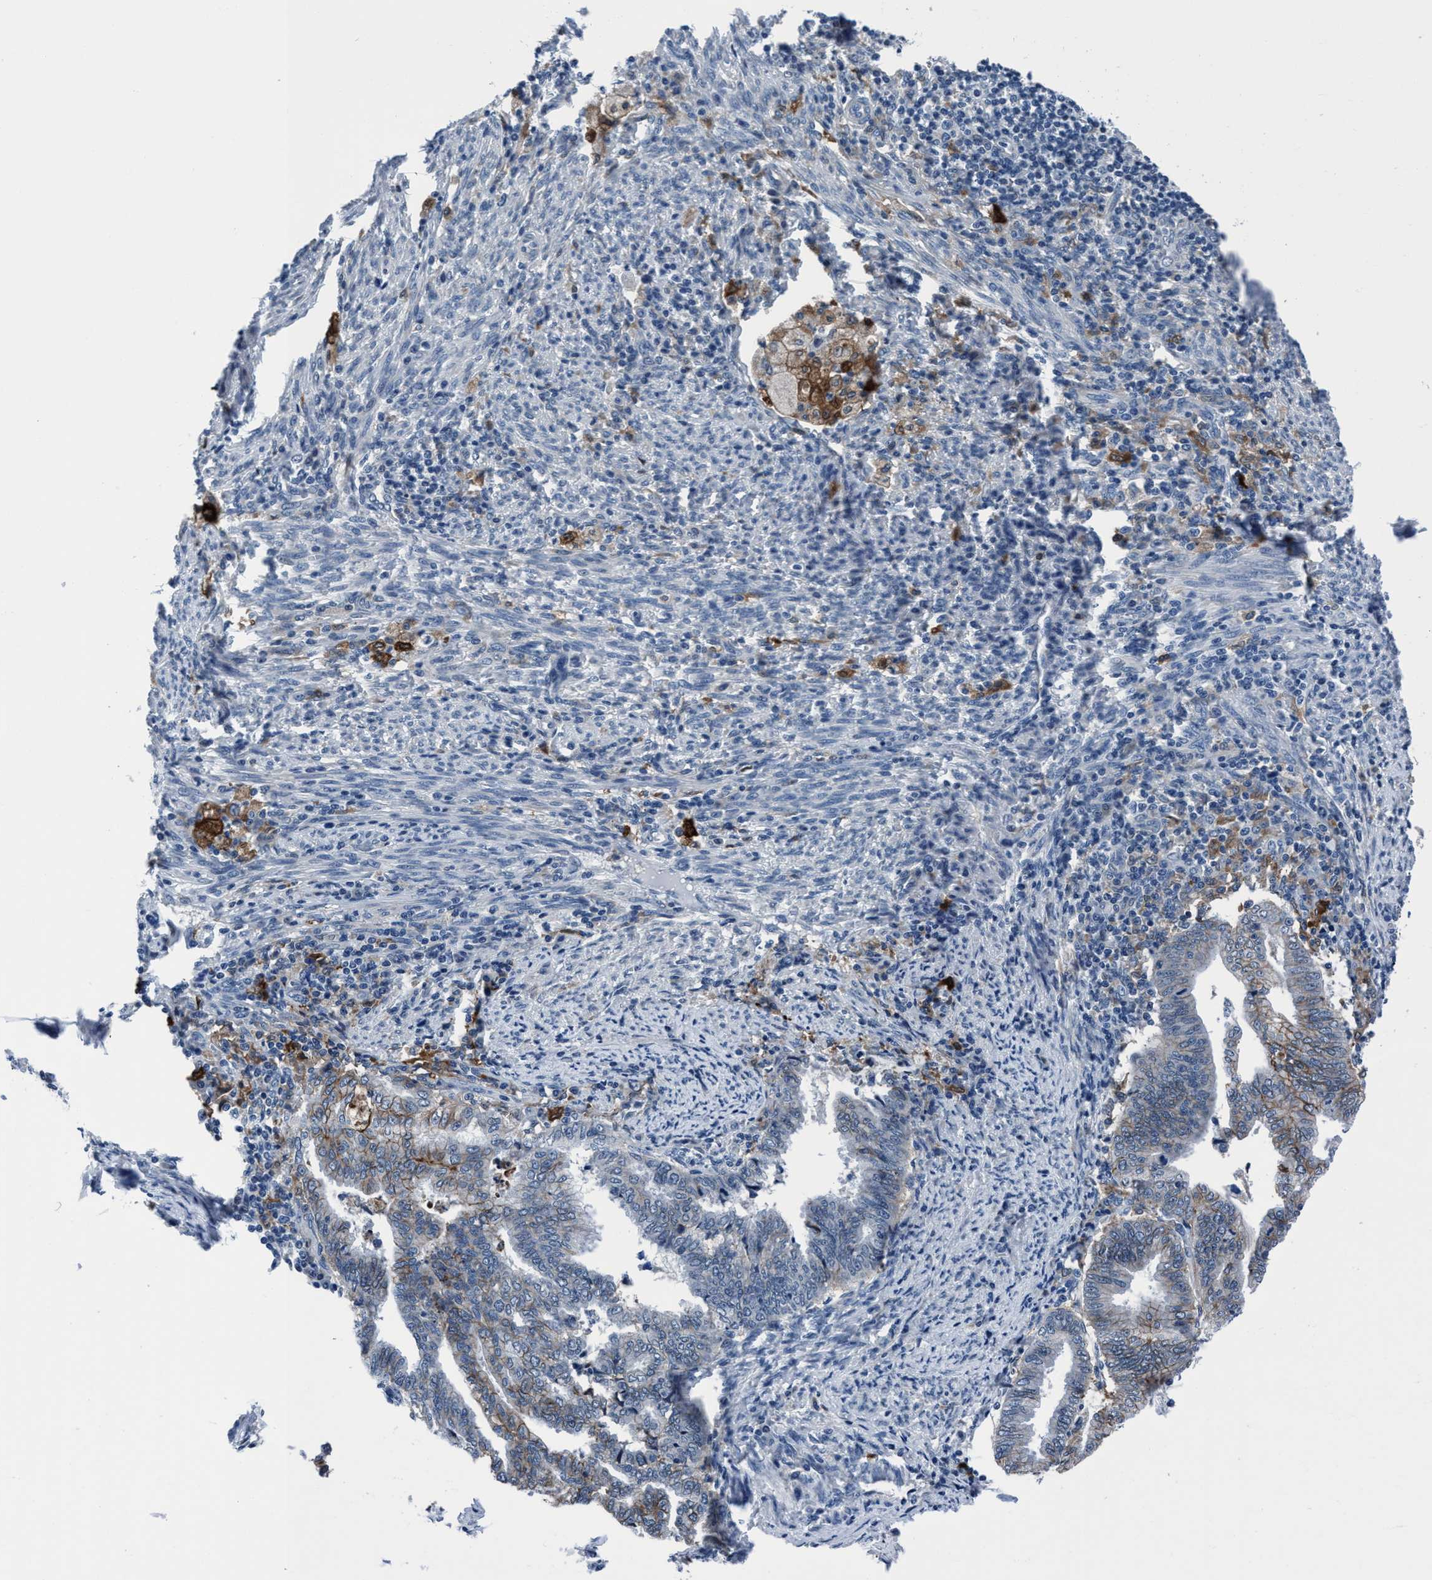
{"staining": {"intensity": "weak", "quantity": "<25%", "location": "cytoplasmic/membranous"}, "tissue": "endometrial cancer", "cell_type": "Tumor cells", "image_type": "cancer", "snomed": [{"axis": "morphology", "description": "Polyp, NOS"}, {"axis": "morphology", "description": "Adenocarcinoma, NOS"}, {"axis": "morphology", "description": "Adenoma, NOS"}, {"axis": "topography", "description": "Endometrium"}], "caption": "DAB (3,3'-diaminobenzidine) immunohistochemical staining of endometrial cancer (adenocarcinoma) demonstrates no significant expression in tumor cells.", "gene": "TMEM94", "patient": {"sex": "female", "age": 79}}